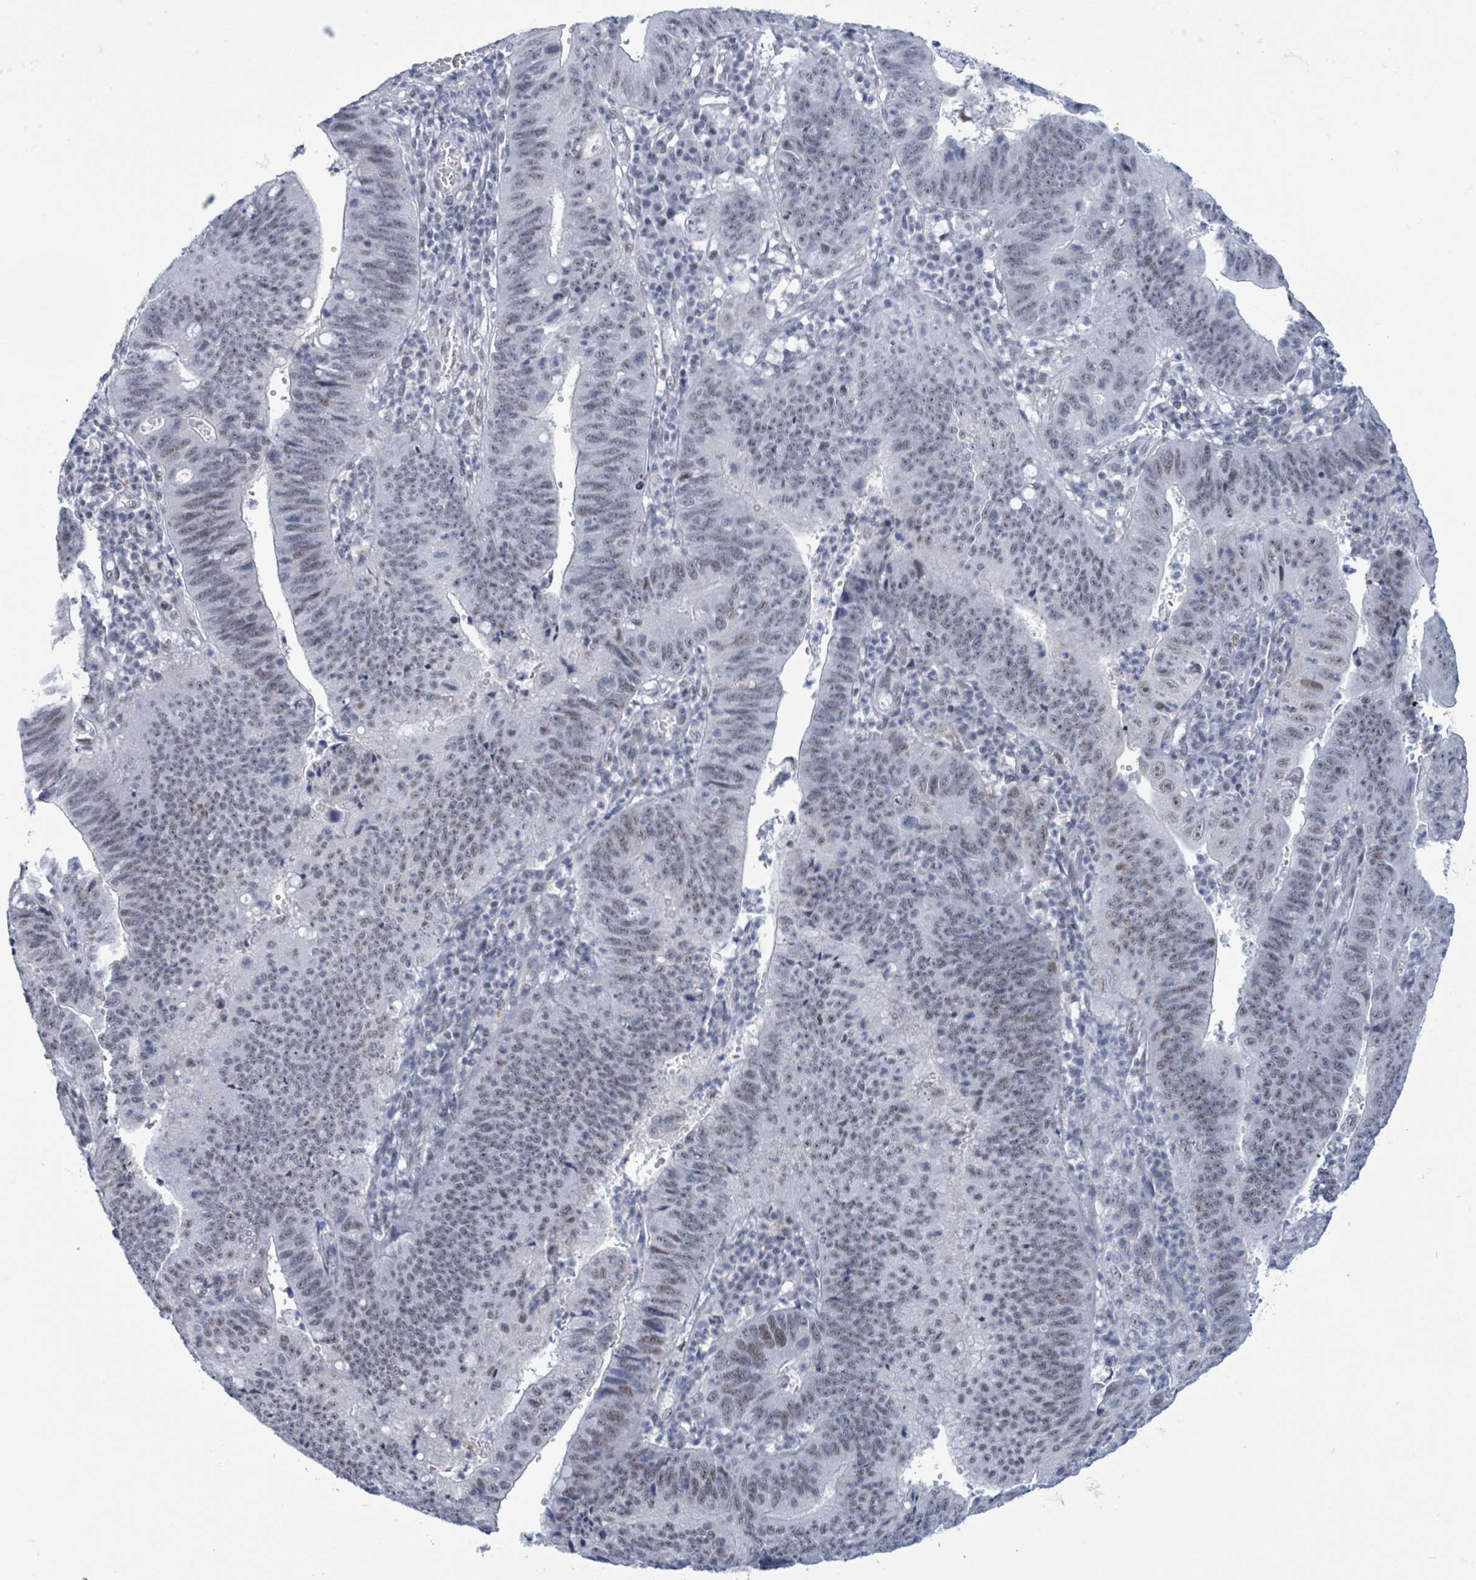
{"staining": {"intensity": "weak", "quantity": ">75%", "location": "nuclear"}, "tissue": "stomach cancer", "cell_type": "Tumor cells", "image_type": "cancer", "snomed": [{"axis": "morphology", "description": "Adenocarcinoma, NOS"}, {"axis": "topography", "description": "Stomach"}], "caption": "Brown immunohistochemical staining in stomach cancer (adenocarcinoma) demonstrates weak nuclear positivity in about >75% of tumor cells. (DAB IHC with brightfield microscopy, high magnification).", "gene": "CT45A5", "patient": {"sex": "male", "age": 59}}